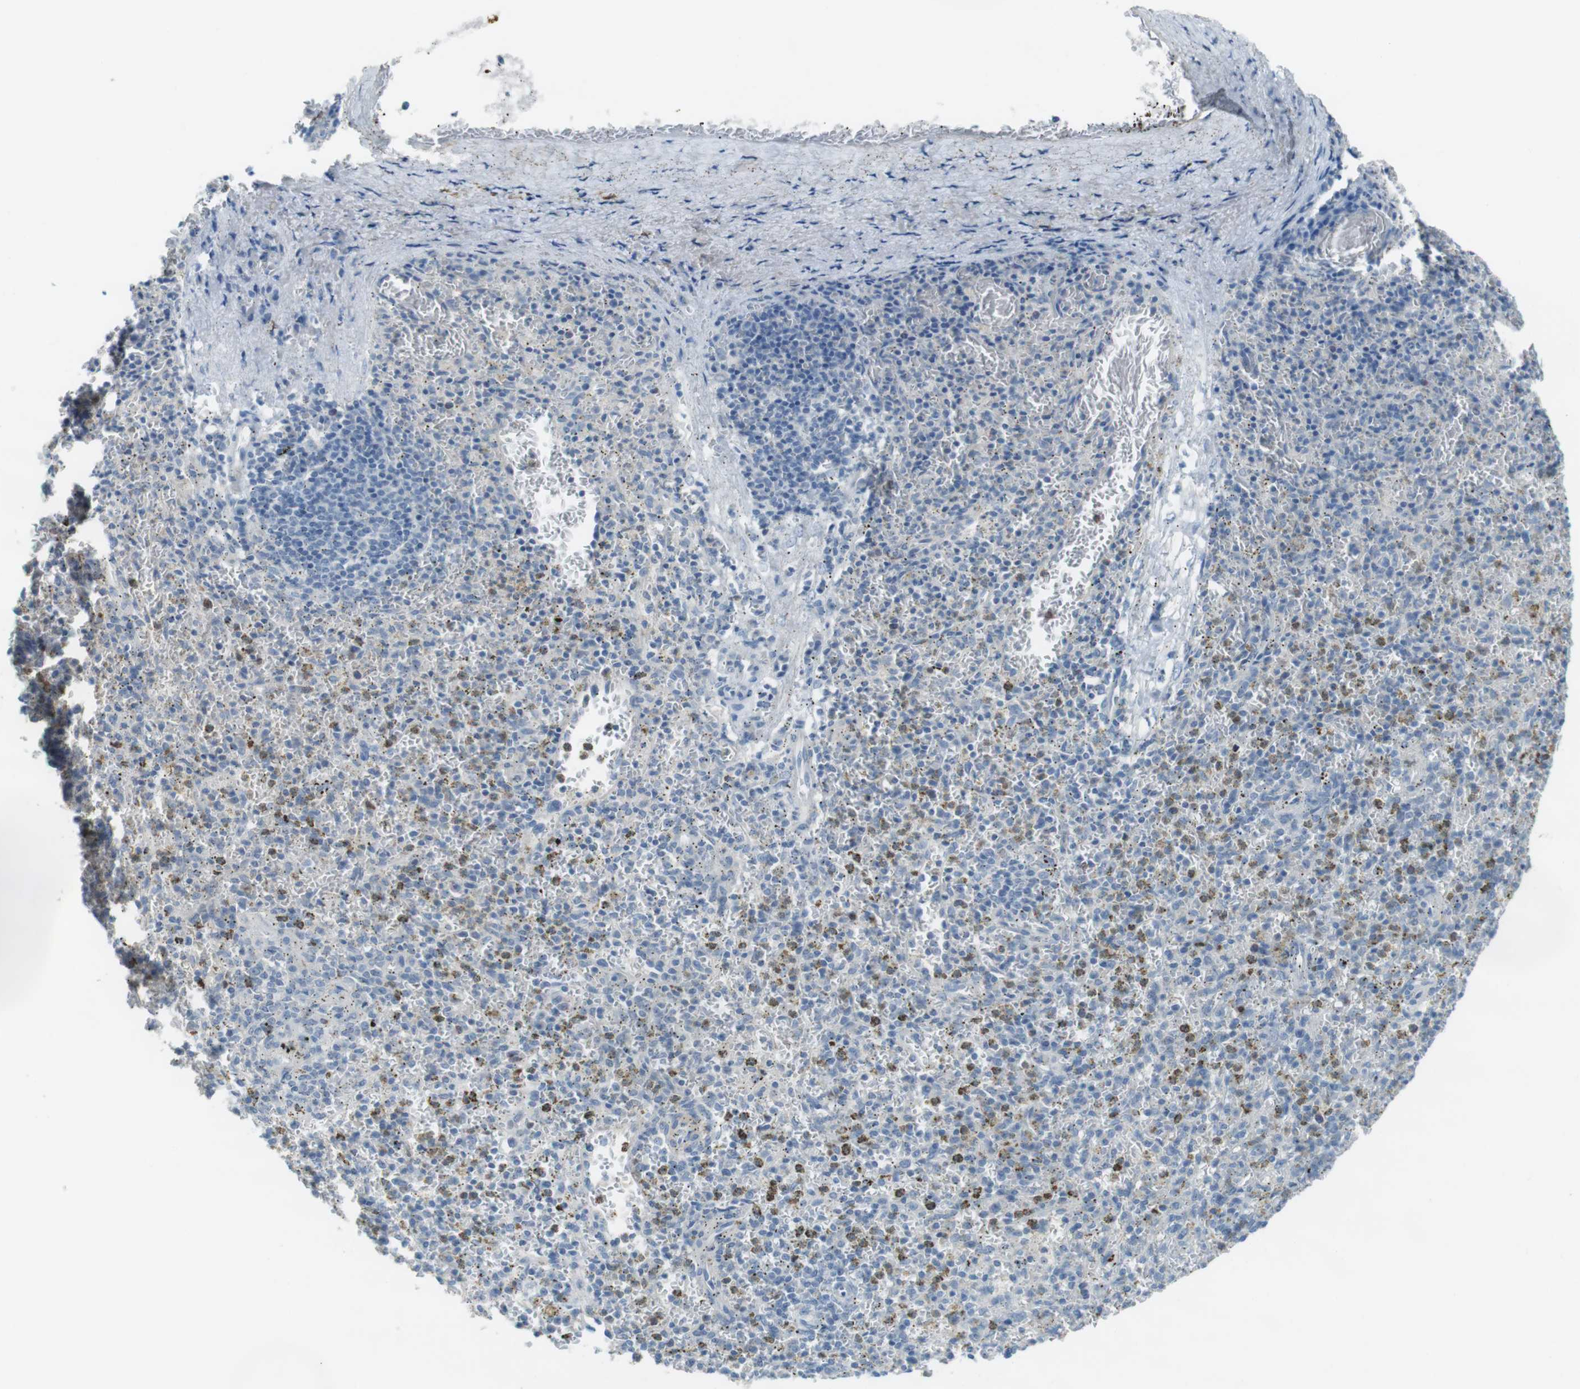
{"staining": {"intensity": "moderate", "quantity": "<25%", "location": "cytoplasmic/membranous"}, "tissue": "spleen", "cell_type": "Cells in red pulp", "image_type": "normal", "snomed": [{"axis": "morphology", "description": "Normal tissue, NOS"}, {"axis": "topography", "description": "Spleen"}], "caption": "Cells in red pulp demonstrate low levels of moderate cytoplasmic/membranous staining in about <25% of cells in normal spleen.", "gene": "ENTPD7", "patient": {"sex": "male", "age": 72}}